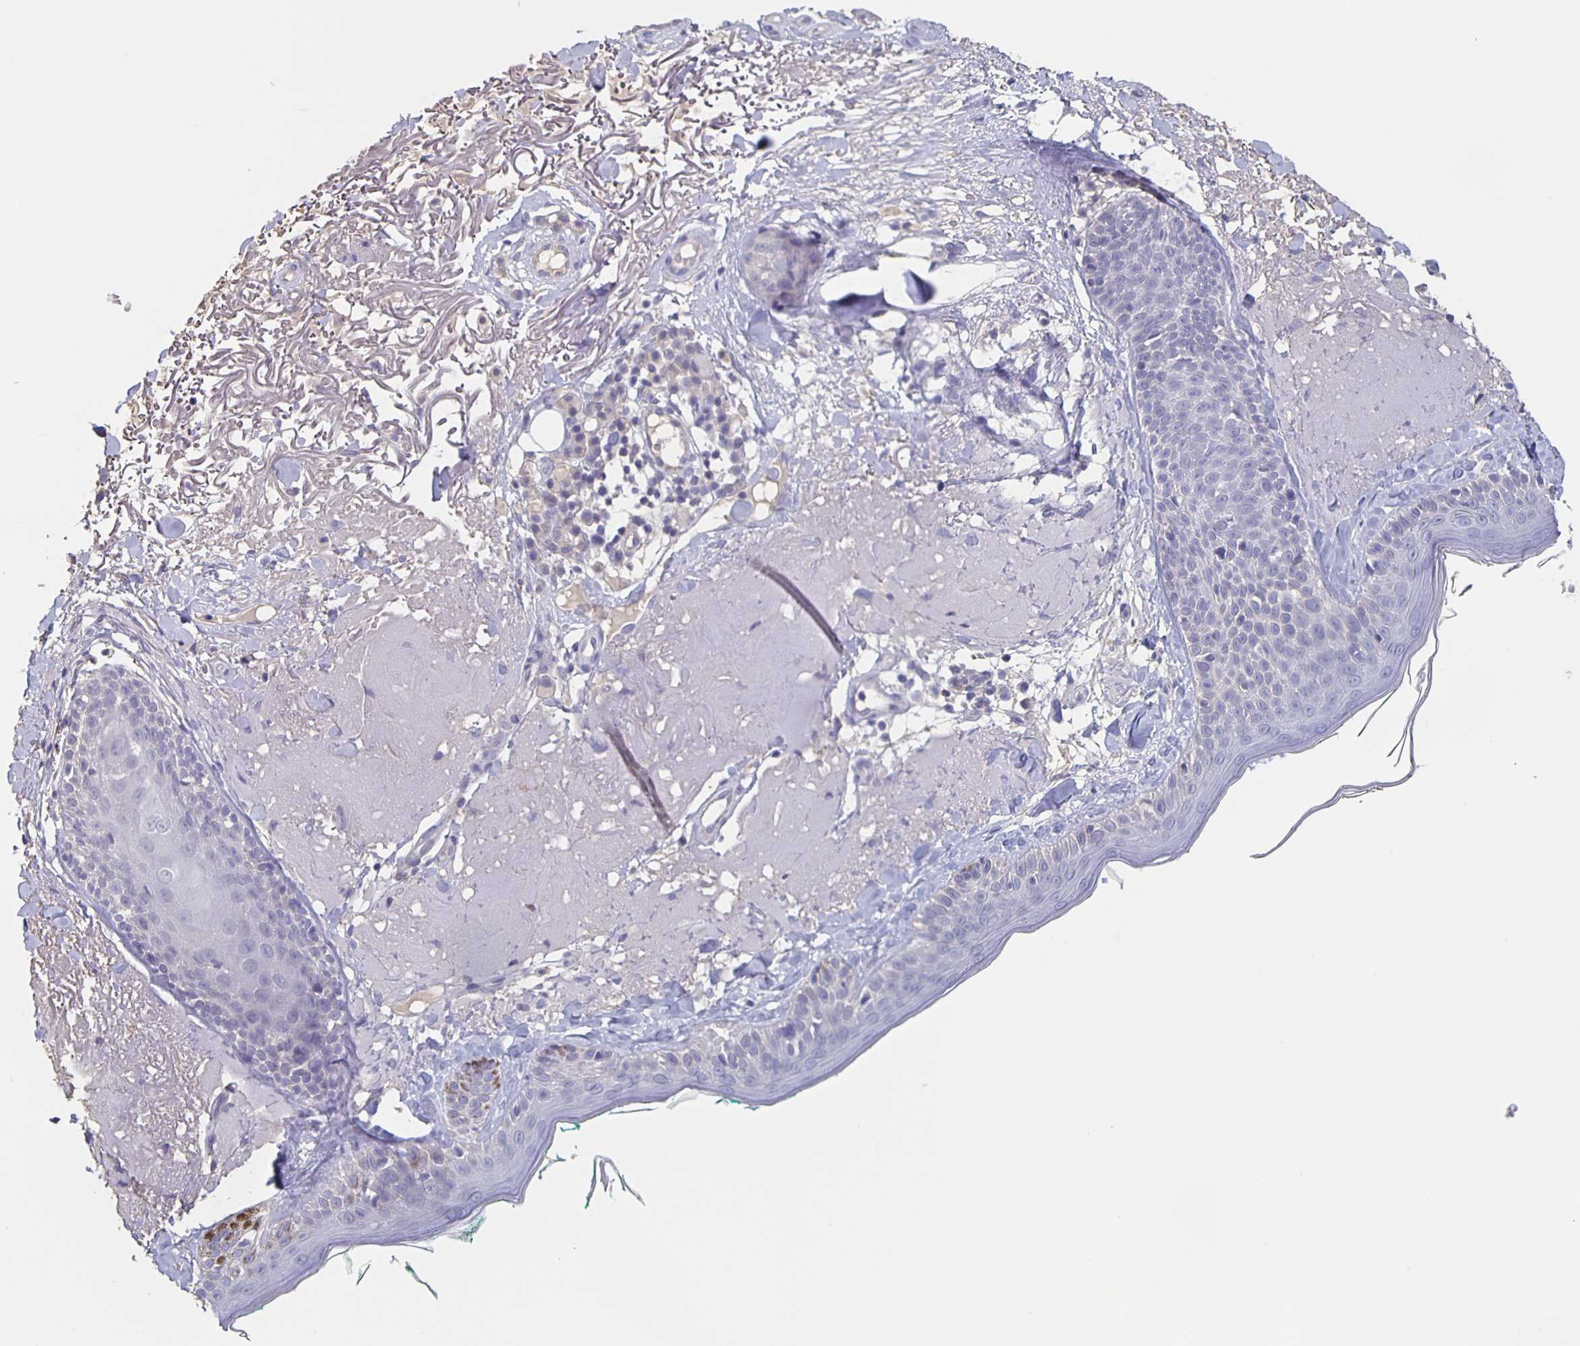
{"staining": {"intensity": "negative", "quantity": "none", "location": "none"}, "tissue": "skin", "cell_type": "Fibroblasts", "image_type": "normal", "snomed": [{"axis": "morphology", "description": "Normal tissue, NOS"}, {"axis": "topography", "description": "Skin"}], "caption": "IHC micrograph of normal skin: skin stained with DAB (3,3'-diaminobenzidine) shows no significant protein staining in fibroblasts.", "gene": "CACNA2D2", "patient": {"sex": "male", "age": 73}}